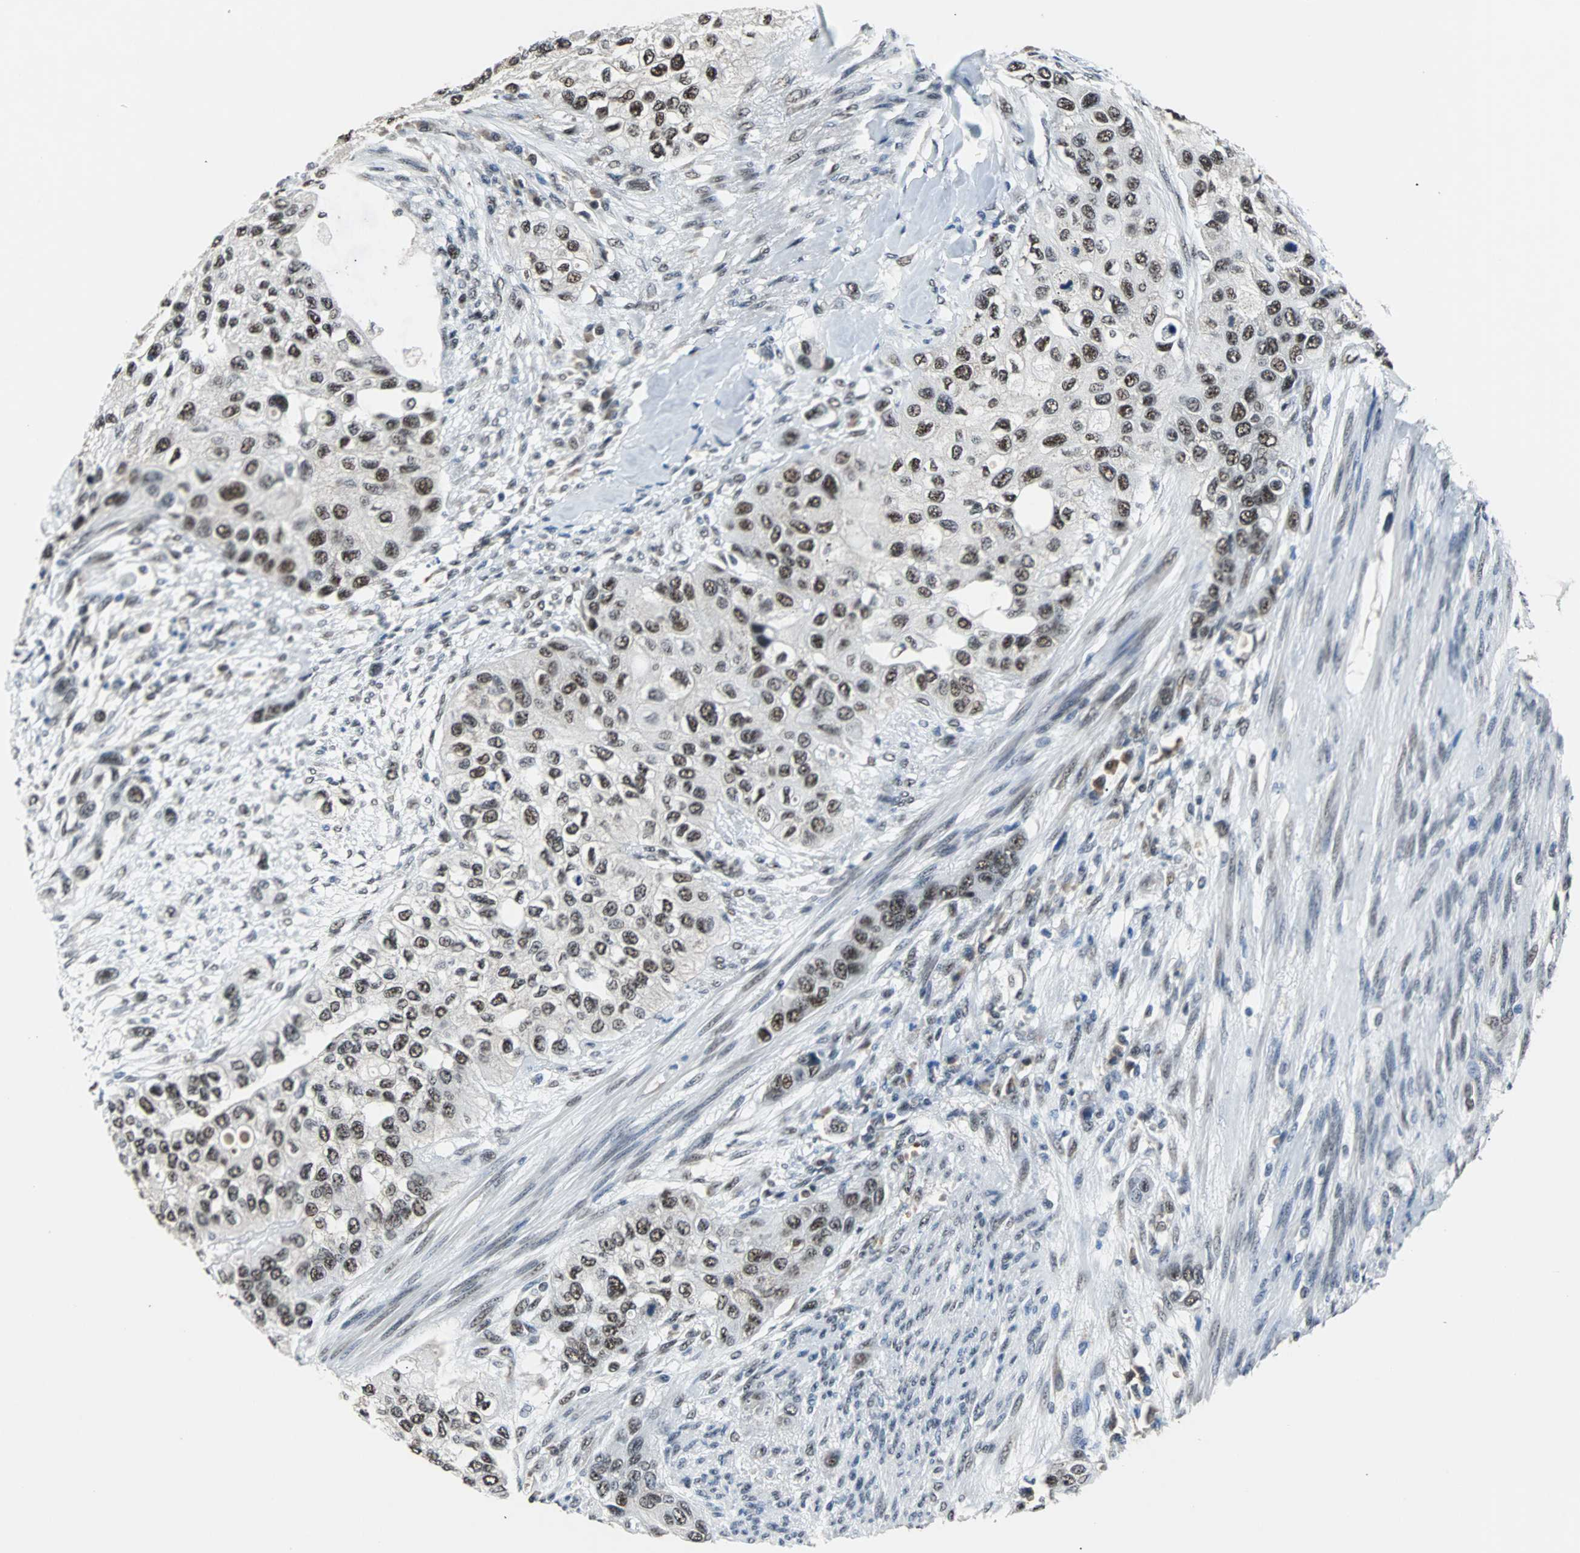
{"staining": {"intensity": "weak", "quantity": "25%-75%", "location": "nuclear"}, "tissue": "urothelial cancer", "cell_type": "Tumor cells", "image_type": "cancer", "snomed": [{"axis": "morphology", "description": "Urothelial carcinoma, High grade"}, {"axis": "topography", "description": "Urinary bladder"}], "caption": "An immunohistochemistry (IHC) photomicrograph of tumor tissue is shown. Protein staining in brown shows weak nuclear positivity in urothelial cancer within tumor cells.", "gene": "USP28", "patient": {"sex": "female", "age": 56}}